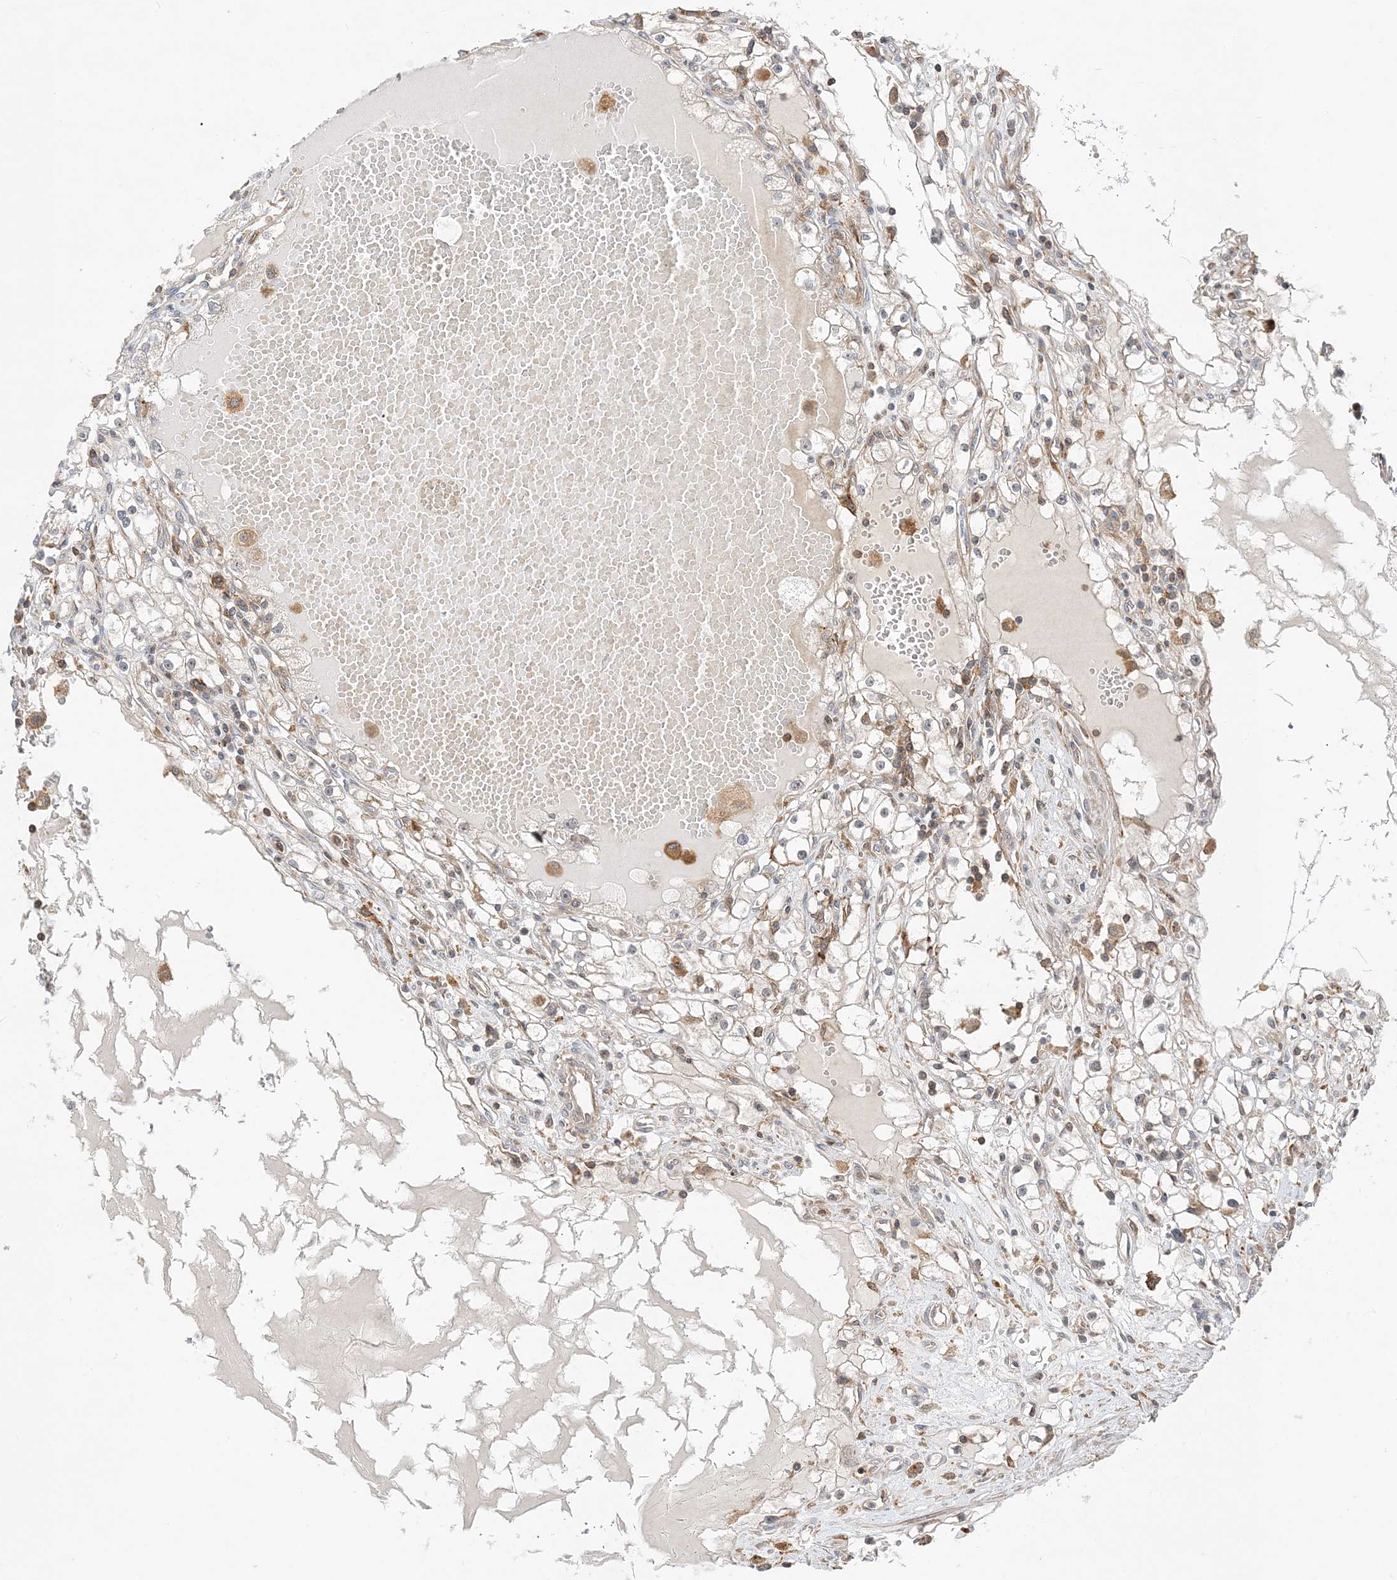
{"staining": {"intensity": "negative", "quantity": "none", "location": "none"}, "tissue": "renal cancer", "cell_type": "Tumor cells", "image_type": "cancer", "snomed": [{"axis": "morphology", "description": "Adenocarcinoma, NOS"}, {"axis": "topography", "description": "Kidney"}], "caption": "Tumor cells show no significant protein positivity in renal adenocarcinoma. Brightfield microscopy of immunohistochemistry (IHC) stained with DAB (brown) and hematoxylin (blue), captured at high magnification.", "gene": "TATDN3", "patient": {"sex": "male", "age": 56}}